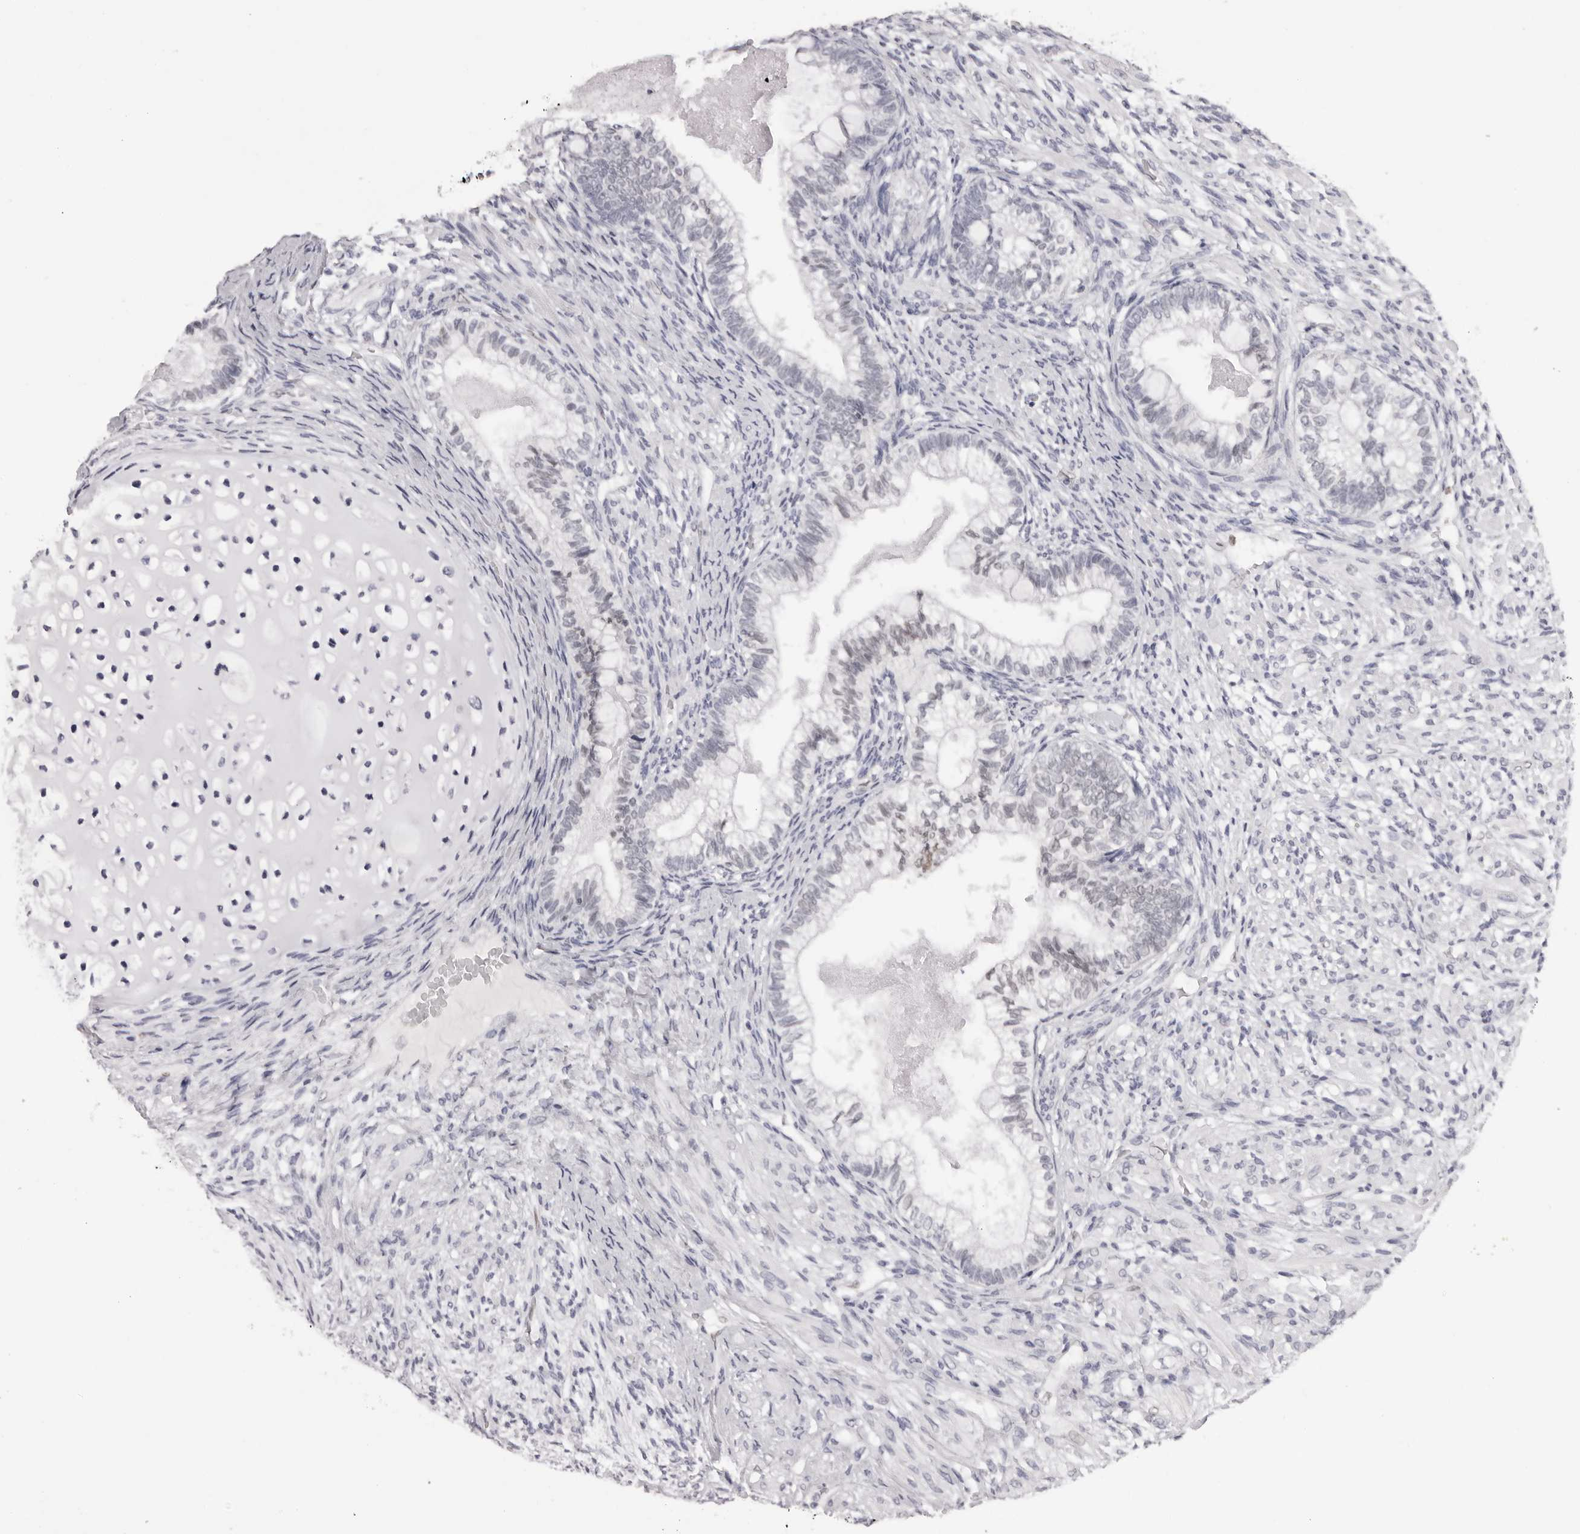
{"staining": {"intensity": "negative", "quantity": "none", "location": "none"}, "tissue": "testis cancer", "cell_type": "Tumor cells", "image_type": "cancer", "snomed": [{"axis": "morphology", "description": "Seminoma, NOS"}, {"axis": "morphology", "description": "Carcinoma, Embryonal, NOS"}, {"axis": "topography", "description": "Testis"}], "caption": "Immunohistochemistry (IHC) micrograph of human testis cancer (seminoma) stained for a protein (brown), which shows no expression in tumor cells.", "gene": "MAFK", "patient": {"sex": "male", "age": 28}}